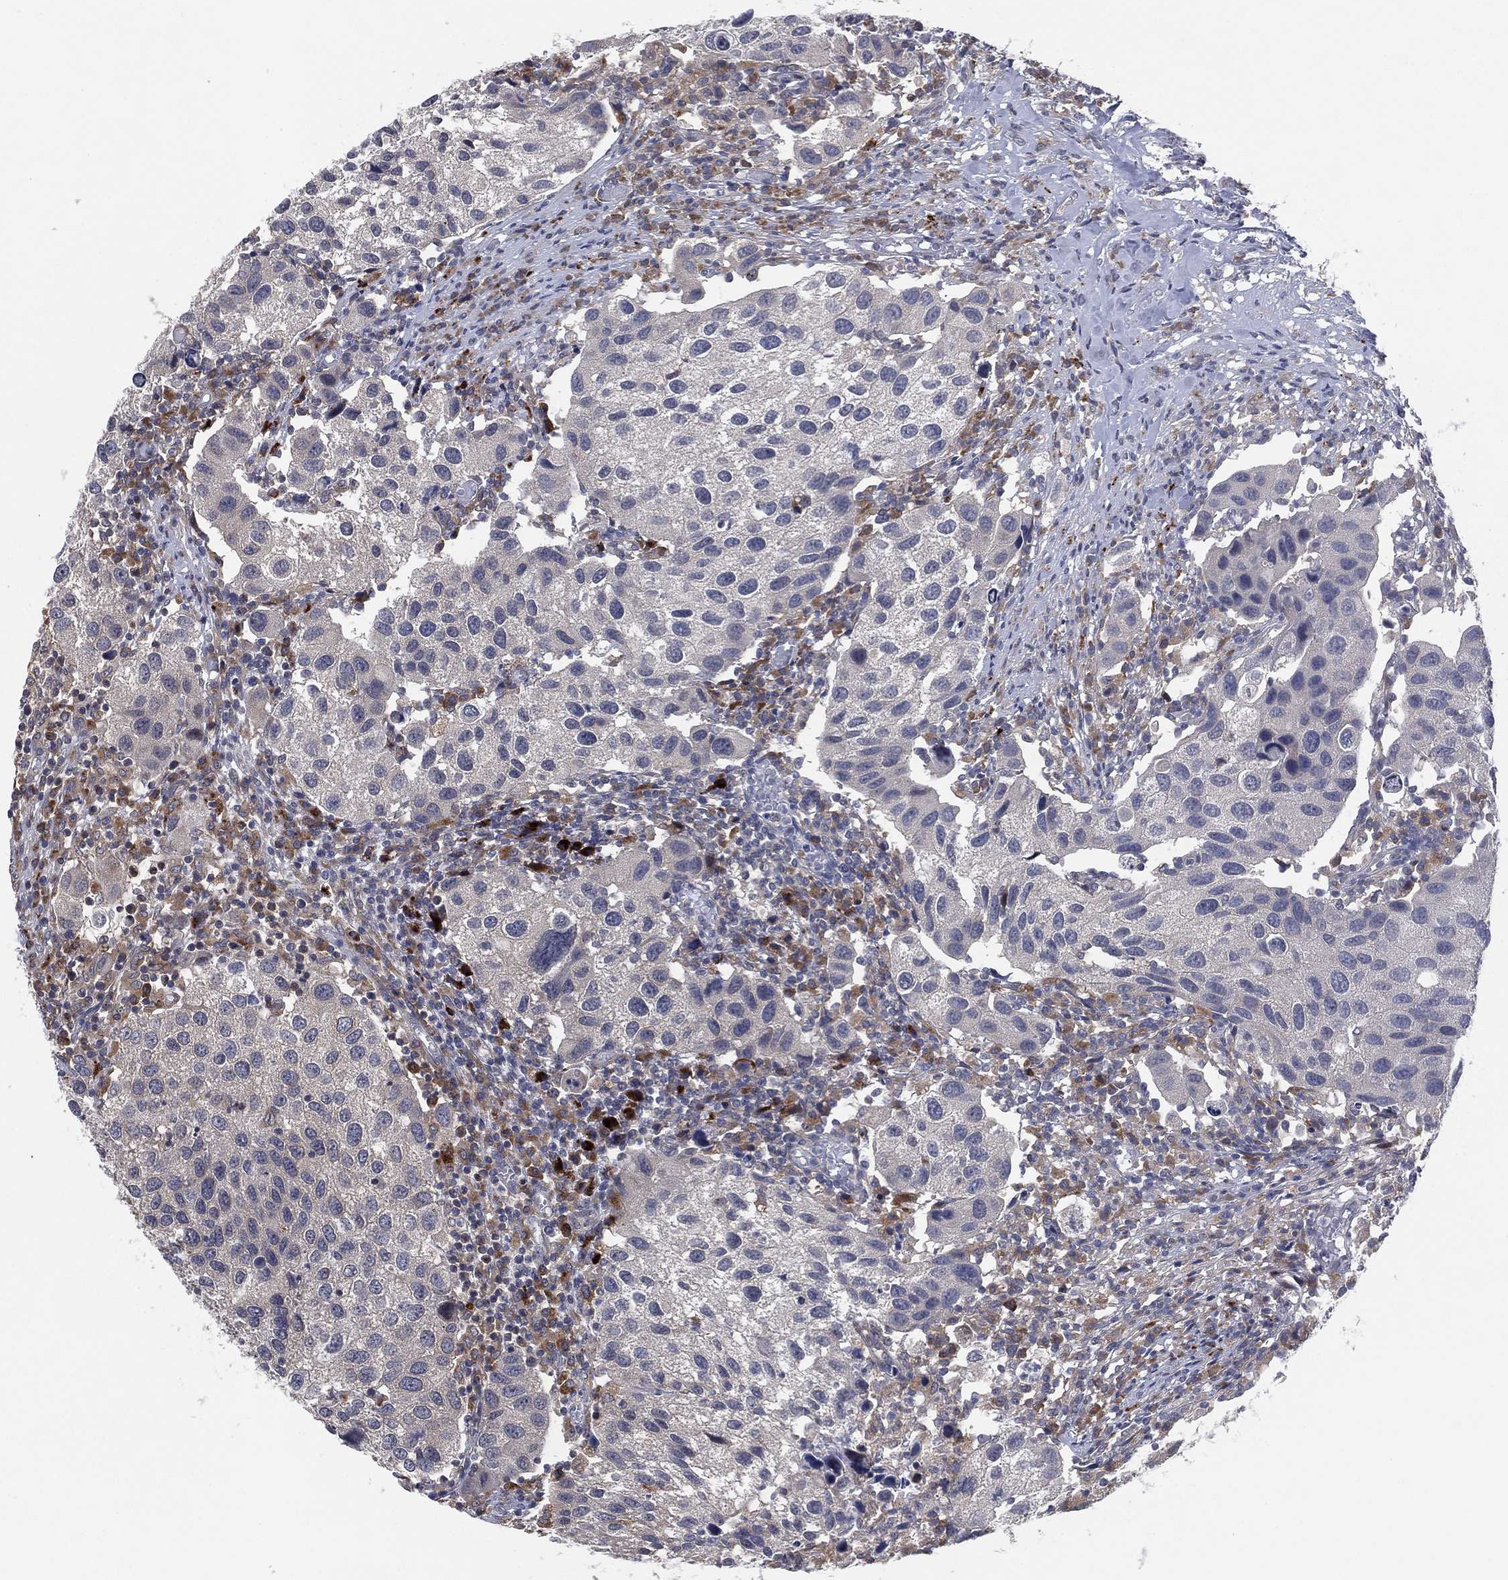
{"staining": {"intensity": "negative", "quantity": "none", "location": "none"}, "tissue": "urothelial cancer", "cell_type": "Tumor cells", "image_type": "cancer", "snomed": [{"axis": "morphology", "description": "Urothelial carcinoma, High grade"}, {"axis": "topography", "description": "Urinary bladder"}], "caption": "Micrograph shows no significant protein positivity in tumor cells of urothelial cancer.", "gene": "FAM104A", "patient": {"sex": "male", "age": 79}}